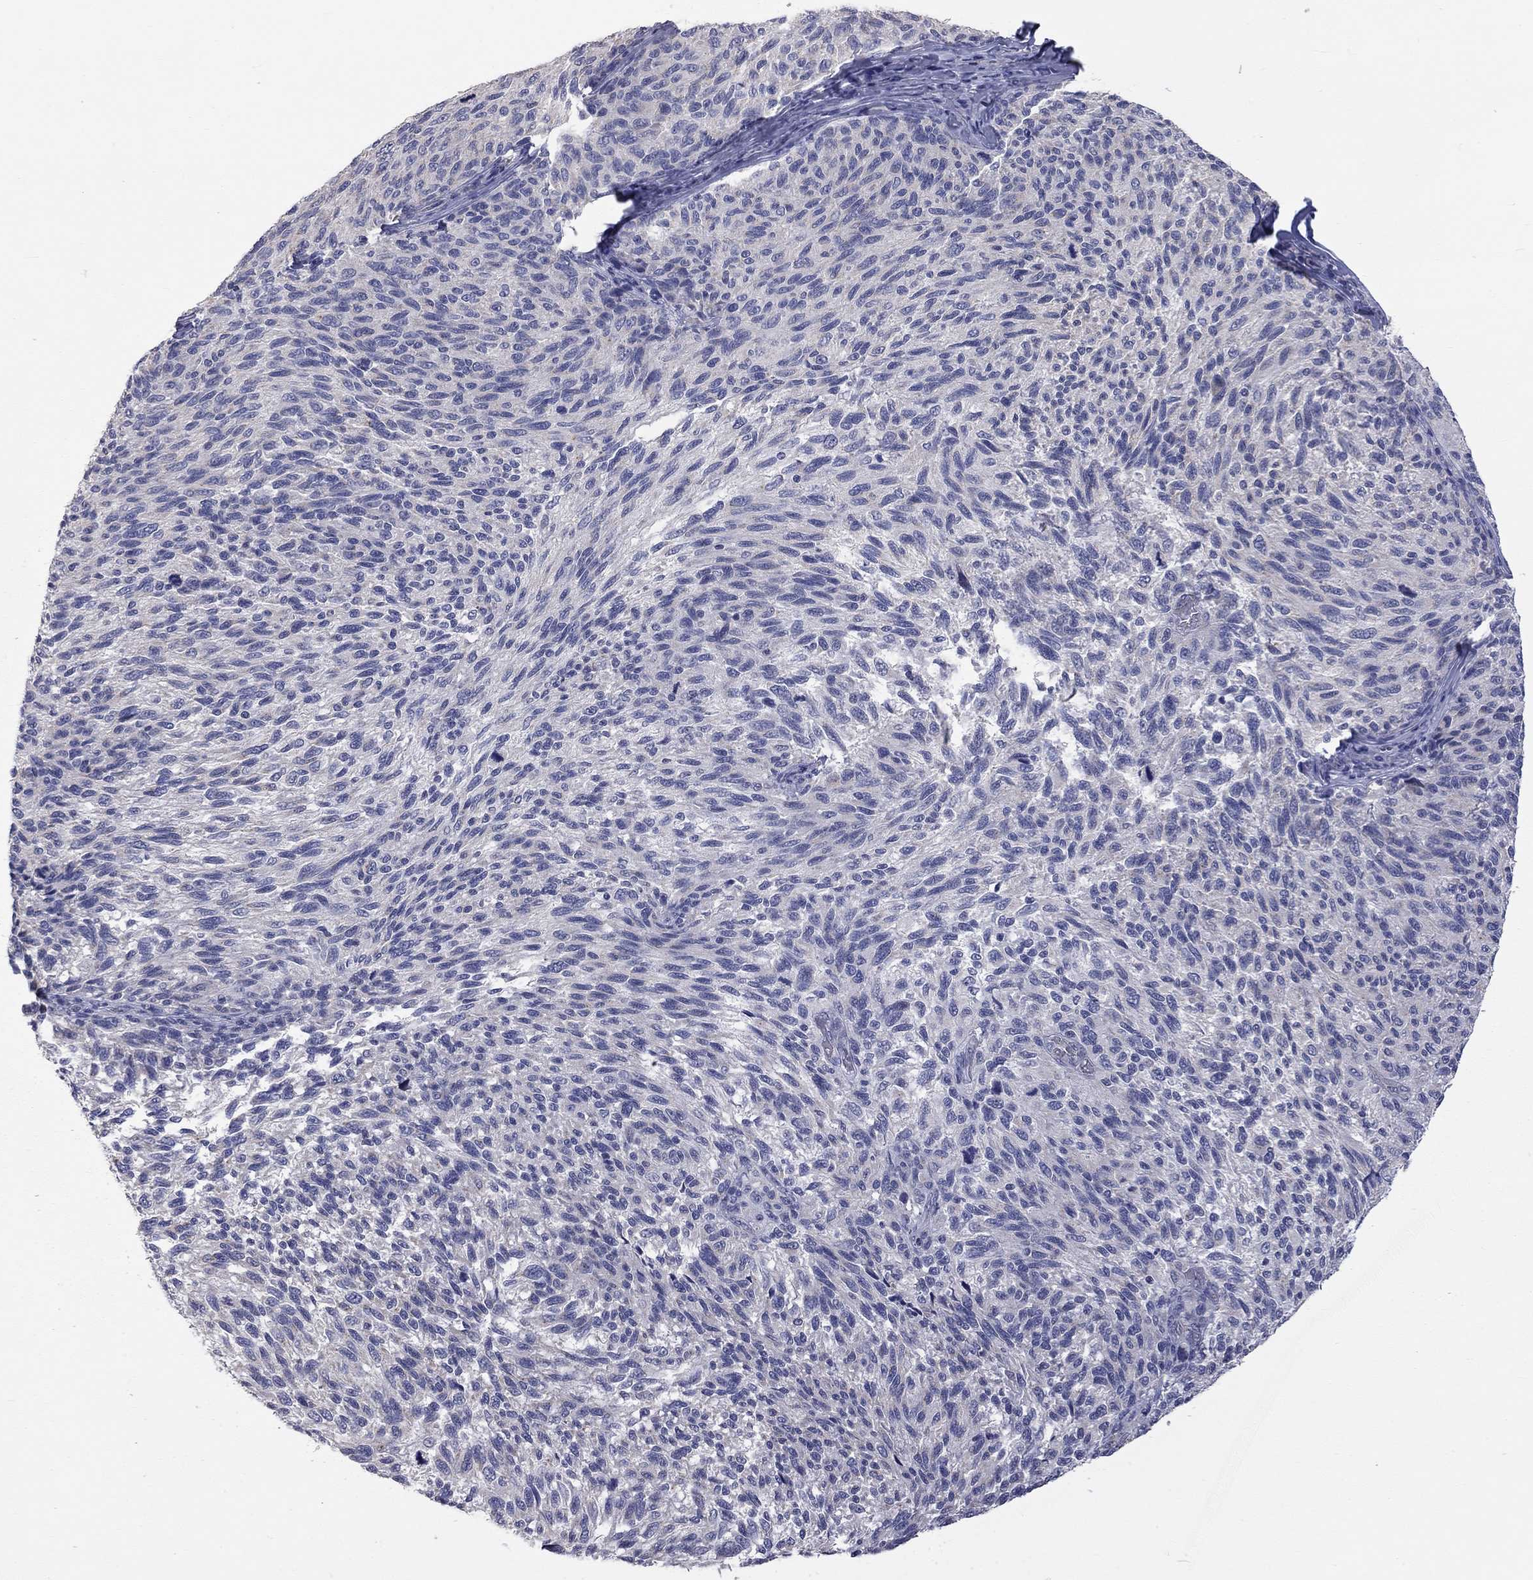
{"staining": {"intensity": "negative", "quantity": "none", "location": "none"}, "tissue": "melanoma", "cell_type": "Tumor cells", "image_type": "cancer", "snomed": [{"axis": "morphology", "description": "Malignant melanoma, NOS"}, {"axis": "topography", "description": "Skin"}], "caption": "This is an immunohistochemistry image of human melanoma. There is no staining in tumor cells.", "gene": "OPRK1", "patient": {"sex": "female", "age": 73}}